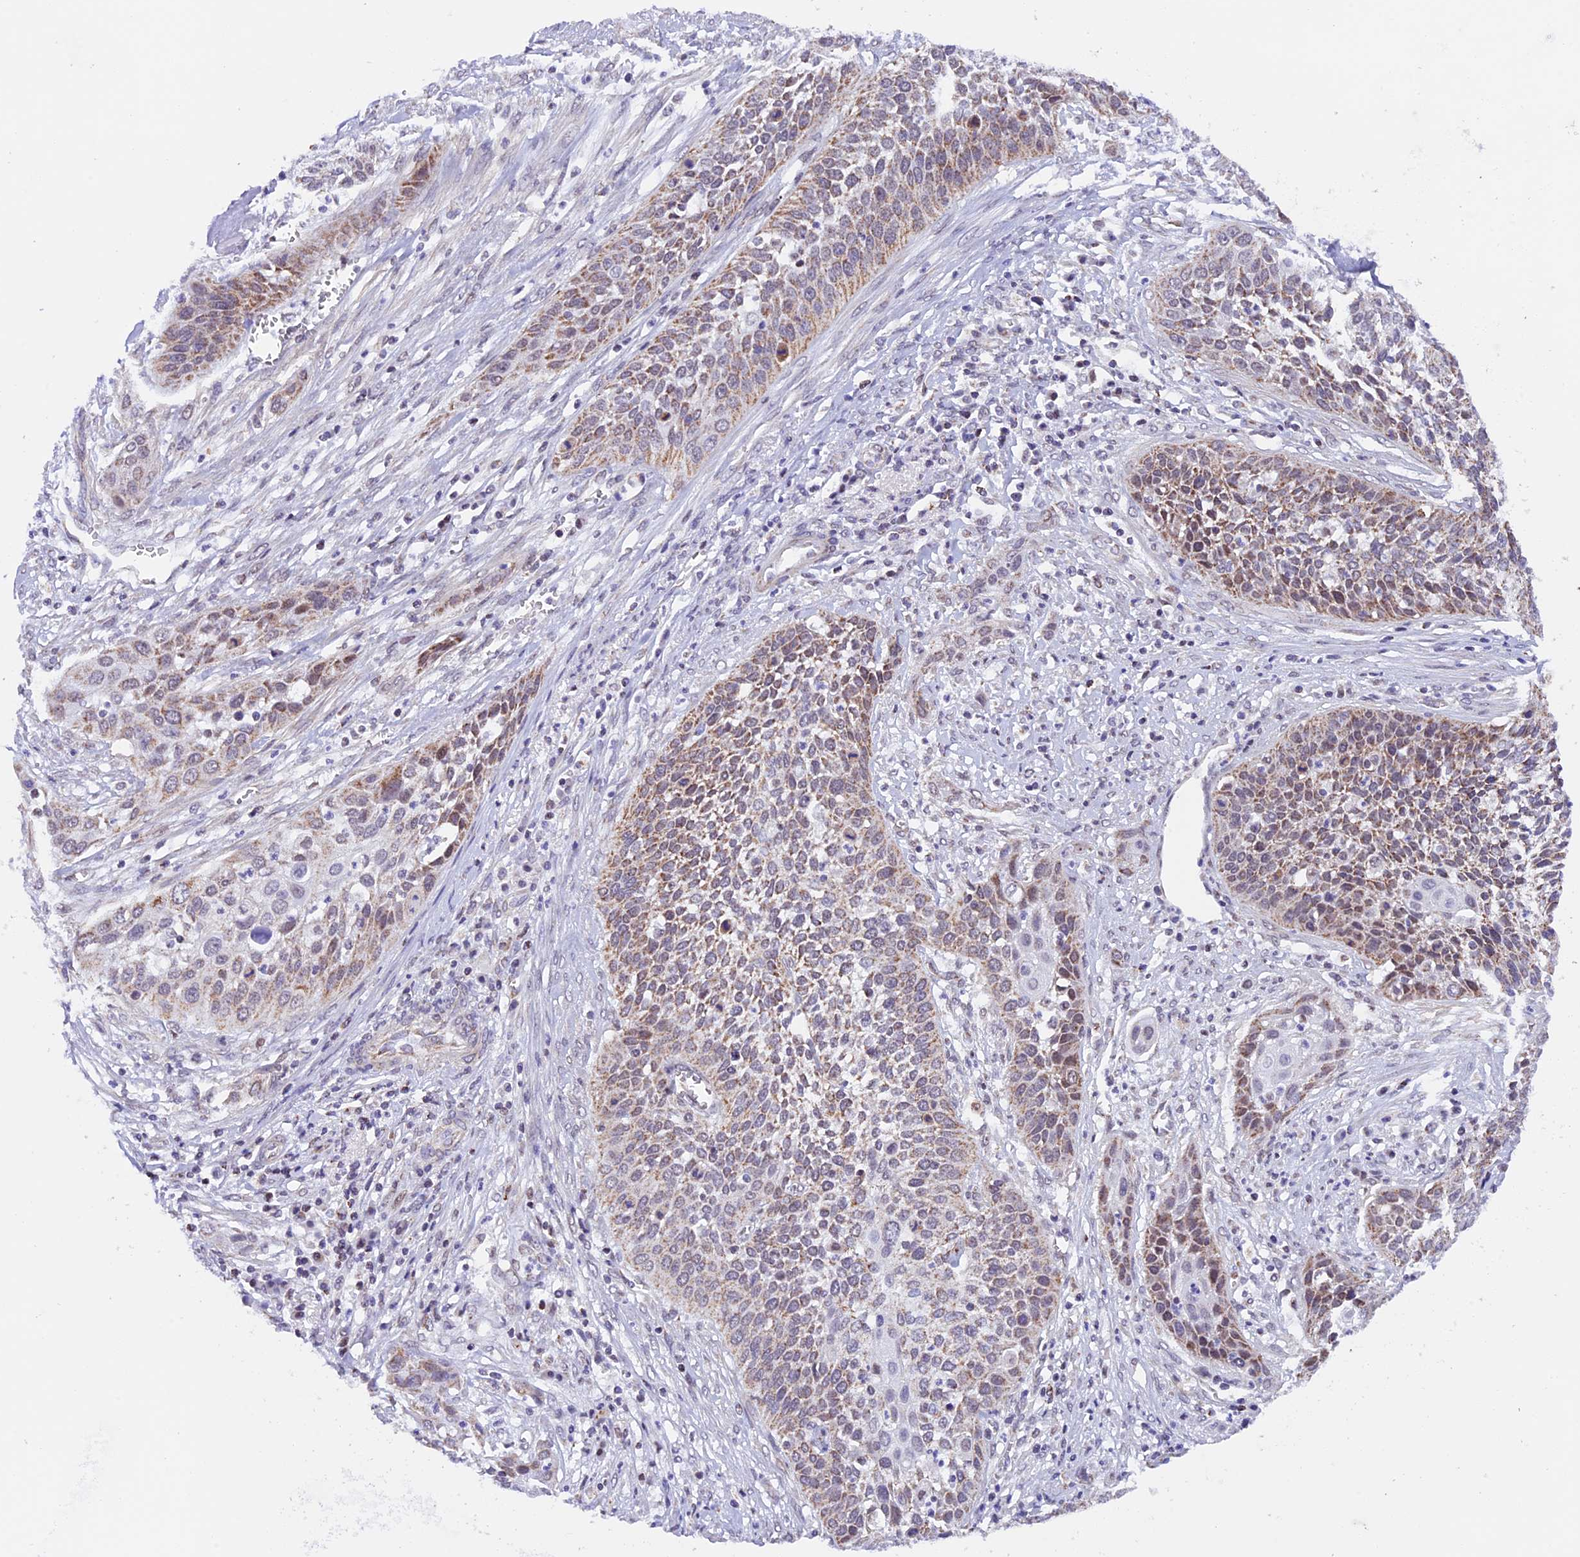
{"staining": {"intensity": "weak", "quantity": "25%-75%", "location": "cytoplasmic/membranous"}, "tissue": "cervical cancer", "cell_type": "Tumor cells", "image_type": "cancer", "snomed": [{"axis": "morphology", "description": "Squamous cell carcinoma, NOS"}, {"axis": "topography", "description": "Cervix"}], "caption": "The image displays immunohistochemical staining of cervical squamous cell carcinoma. There is weak cytoplasmic/membranous staining is identified in approximately 25%-75% of tumor cells. Using DAB (brown) and hematoxylin (blue) stains, captured at high magnification using brightfield microscopy.", "gene": "TFAM", "patient": {"sex": "female", "age": 34}}